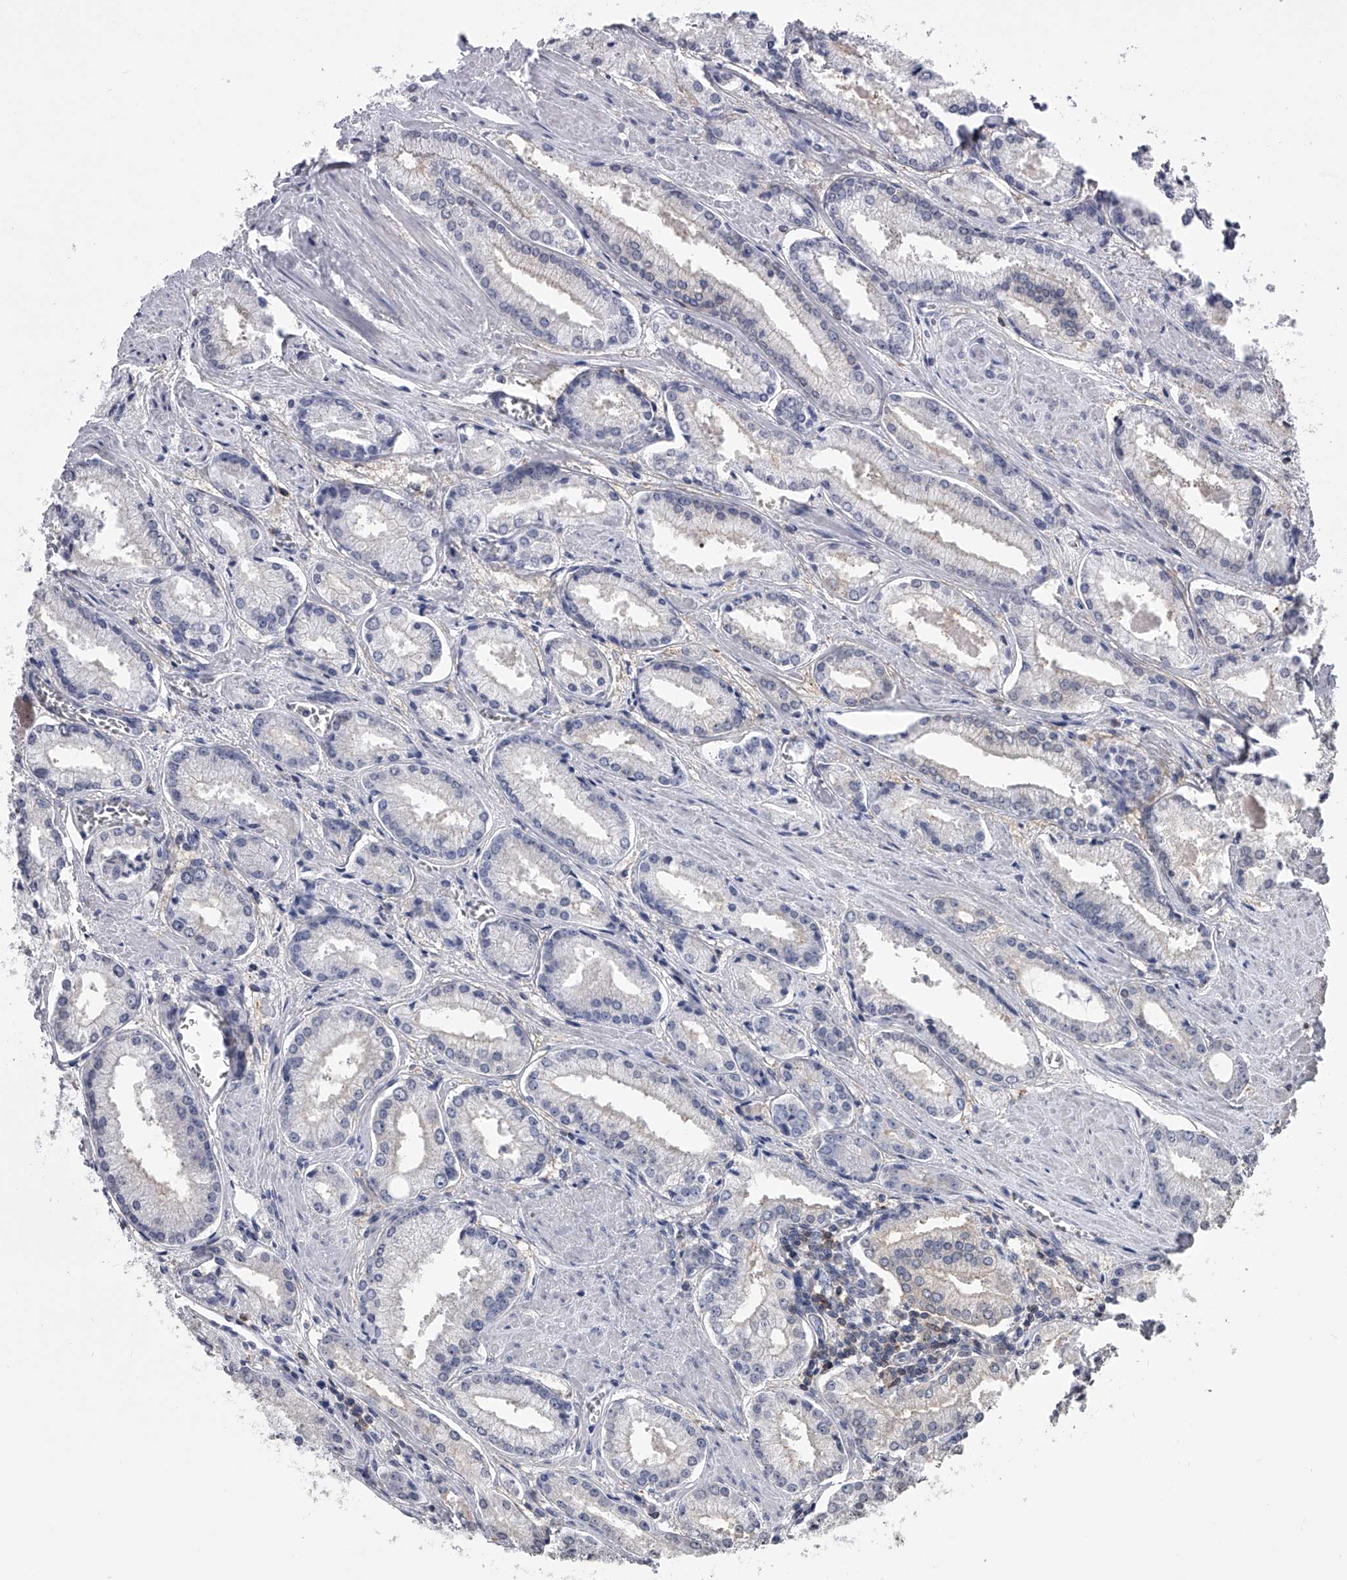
{"staining": {"intensity": "negative", "quantity": "none", "location": "none"}, "tissue": "prostate cancer", "cell_type": "Tumor cells", "image_type": "cancer", "snomed": [{"axis": "morphology", "description": "Adenocarcinoma, Low grade"}, {"axis": "topography", "description": "Prostate"}], "caption": "IHC of prostate low-grade adenocarcinoma demonstrates no positivity in tumor cells.", "gene": "TASP1", "patient": {"sex": "male", "age": 54}}